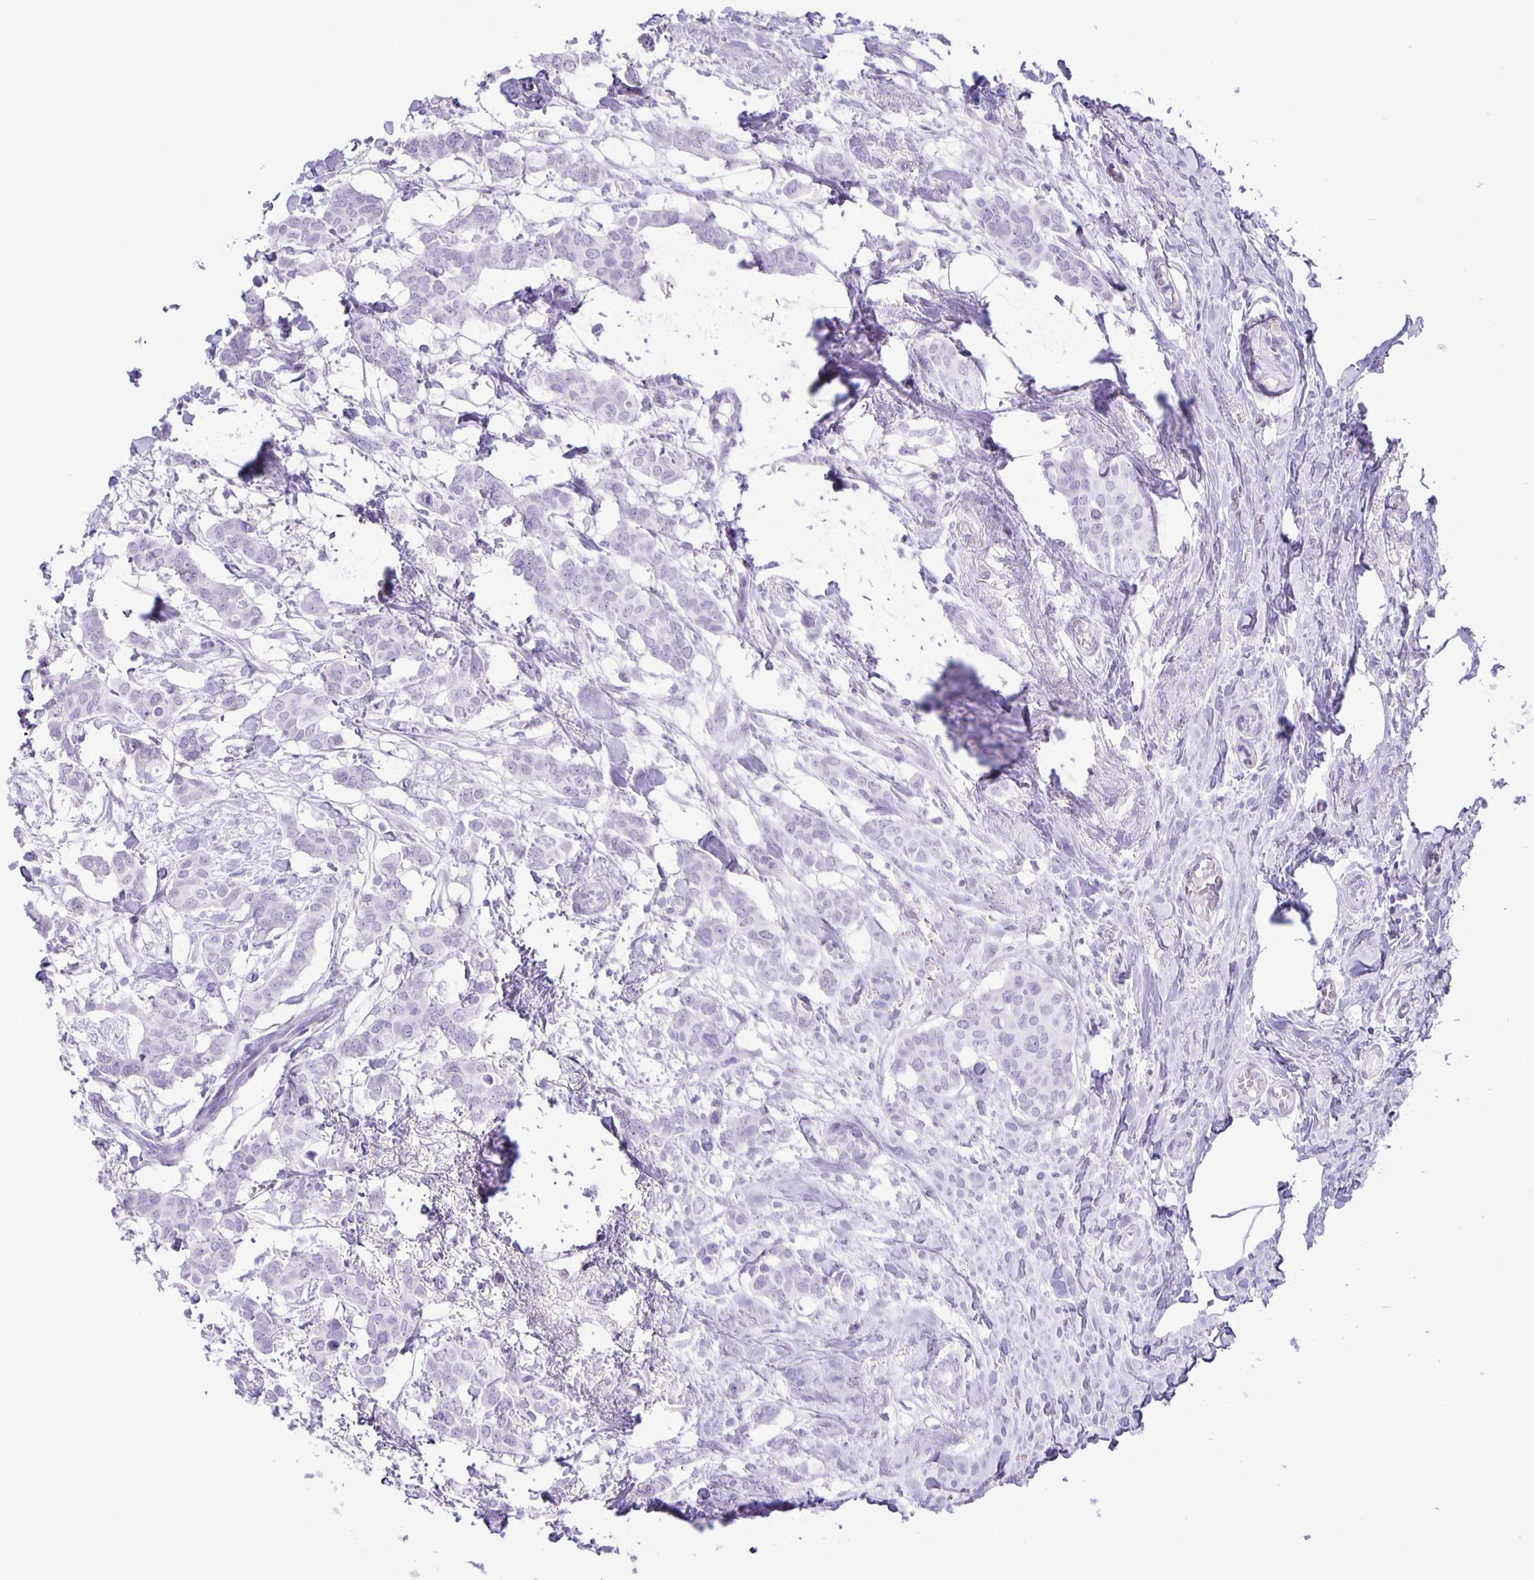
{"staining": {"intensity": "negative", "quantity": "none", "location": "none"}, "tissue": "breast cancer", "cell_type": "Tumor cells", "image_type": "cancer", "snomed": [{"axis": "morphology", "description": "Duct carcinoma"}, {"axis": "topography", "description": "Breast"}], "caption": "Immunohistochemistry of human breast cancer exhibits no expression in tumor cells.", "gene": "EZHIP", "patient": {"sex": "female", "age": 62}}